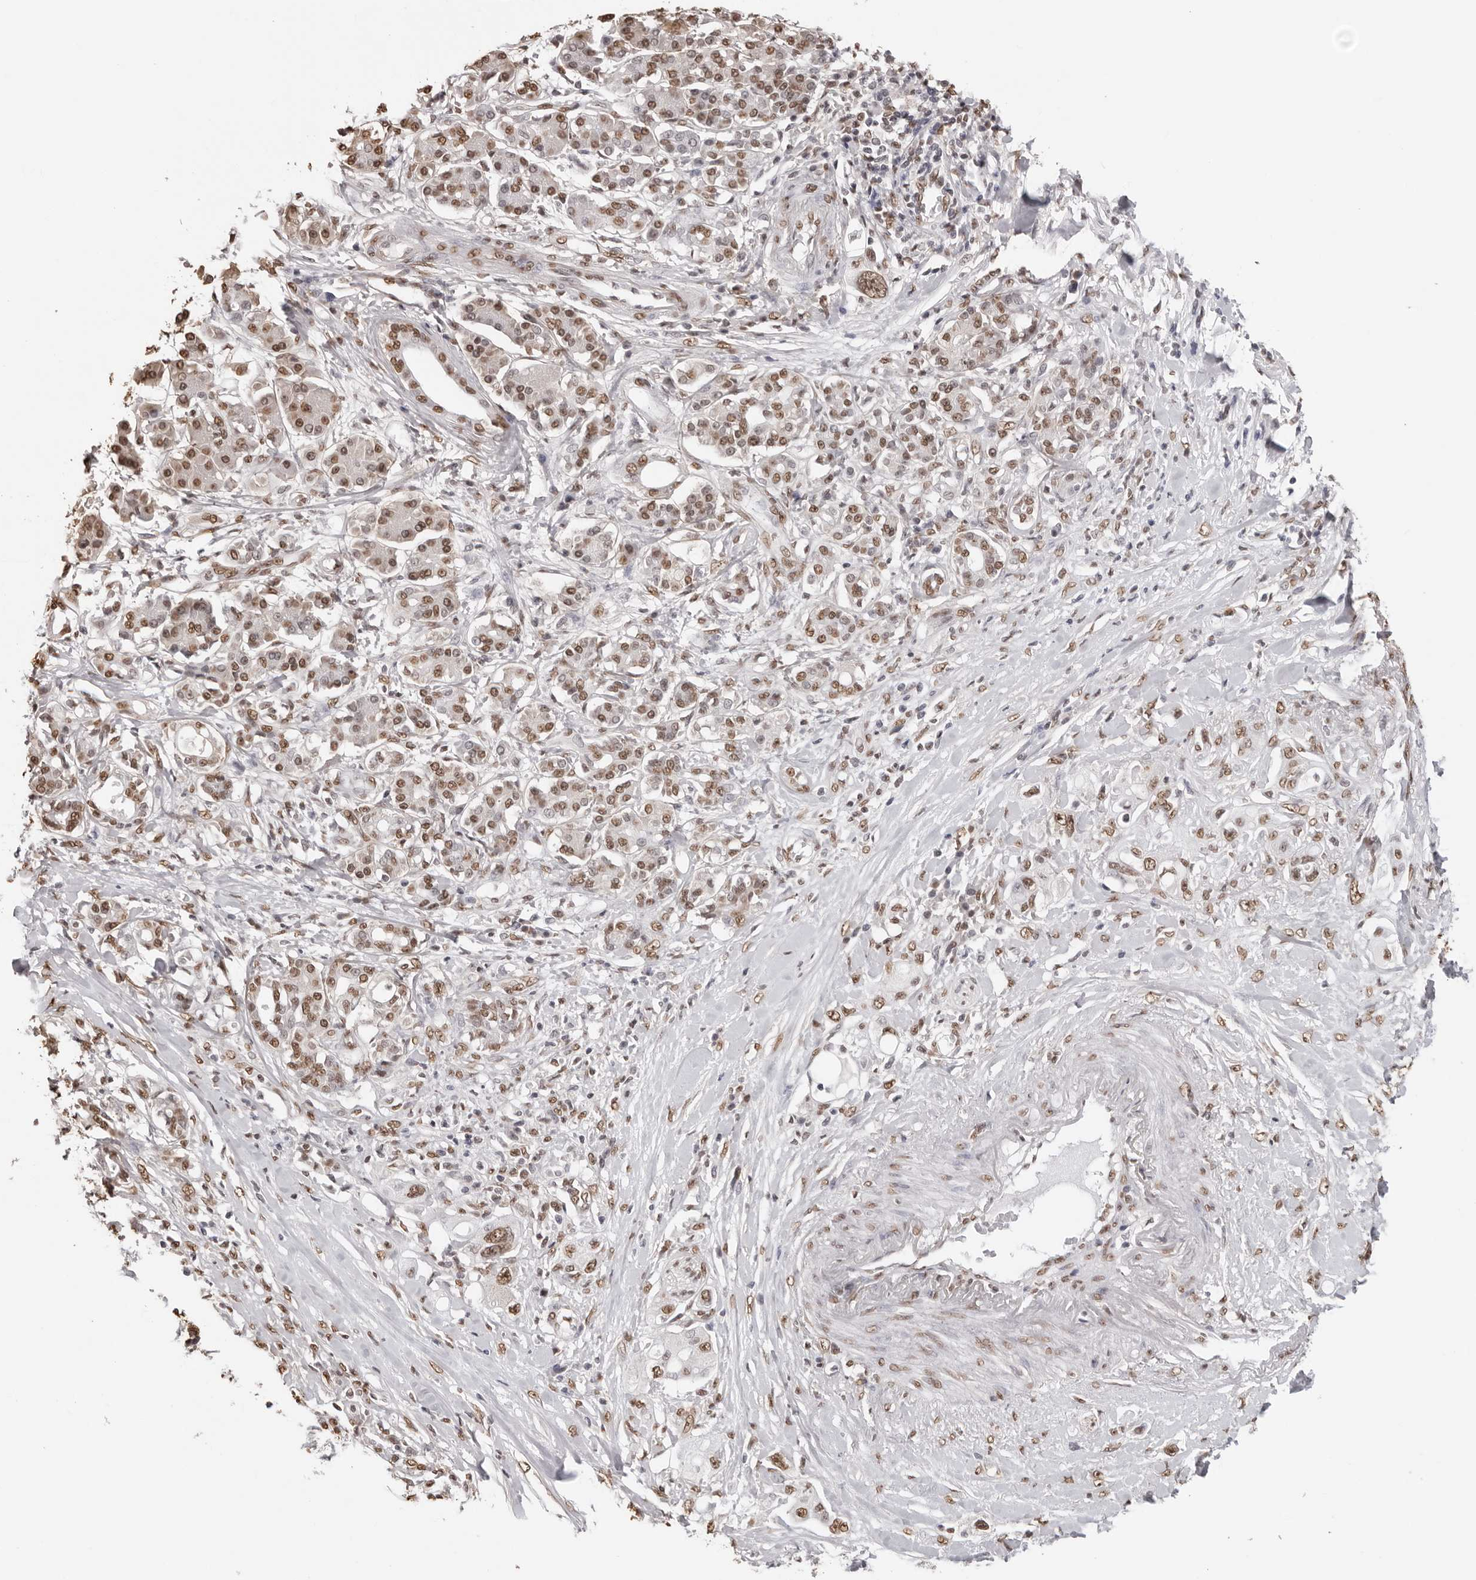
{"staining": {"intensity": "moderate", "quantity": ">75%", "location": "nuclear"}, "tissue": "pancreatic cancer", "cell_type": "Tumor cells", "image_type": "cancer", "snomed": [{"axis": "morphology", "description": "Adenocarcinoma, NOS"}, {"axis": "topography", "description": "Pancreas"}], "caption": "Protein expression analysis of human pancreatic cancer reveals moderate nuclear positivity in approximately >75% of tumor cells.", "gene": "OLIG3", "patient": {"sex": "female", "age": 56}}